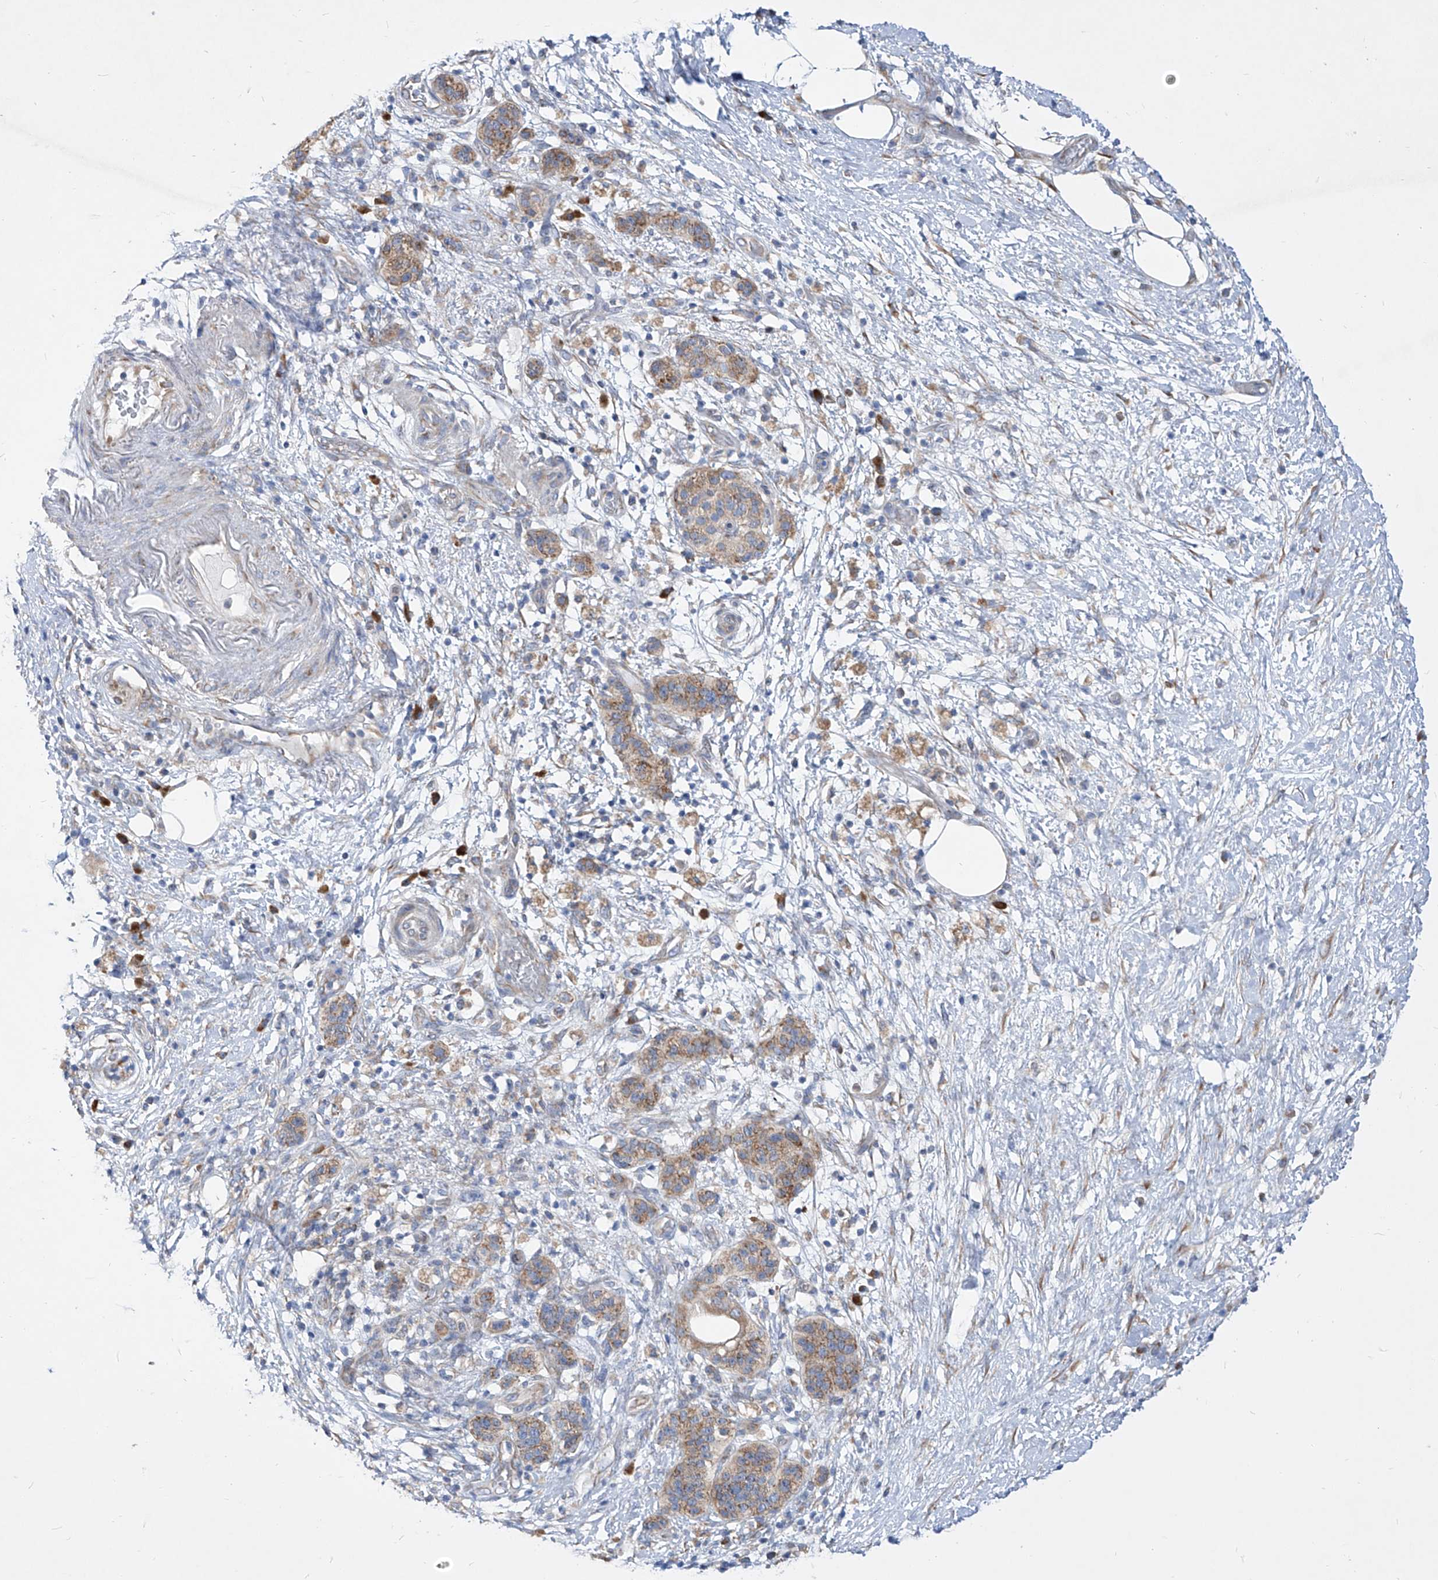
{"staining": {"intensity": "weak", "quantity": "<25%", "location": "cytoplasmic/membranous"}, "tissue": "pancreatic cancer", "cell_type": "Tumor cells", "image_type": "cancer", "snomed": [{"axis": "morphology", "description": "Adenocarcinoma, NOS"}, {"axis": "topography", "description": "Pancreas"}], "caption": "Micrograph shows no significant protein expression in tumor cells of adenocarcinoma (pancreatic).", "gene": "UFL1", "patient": {"sex": "female", "age": 78}}